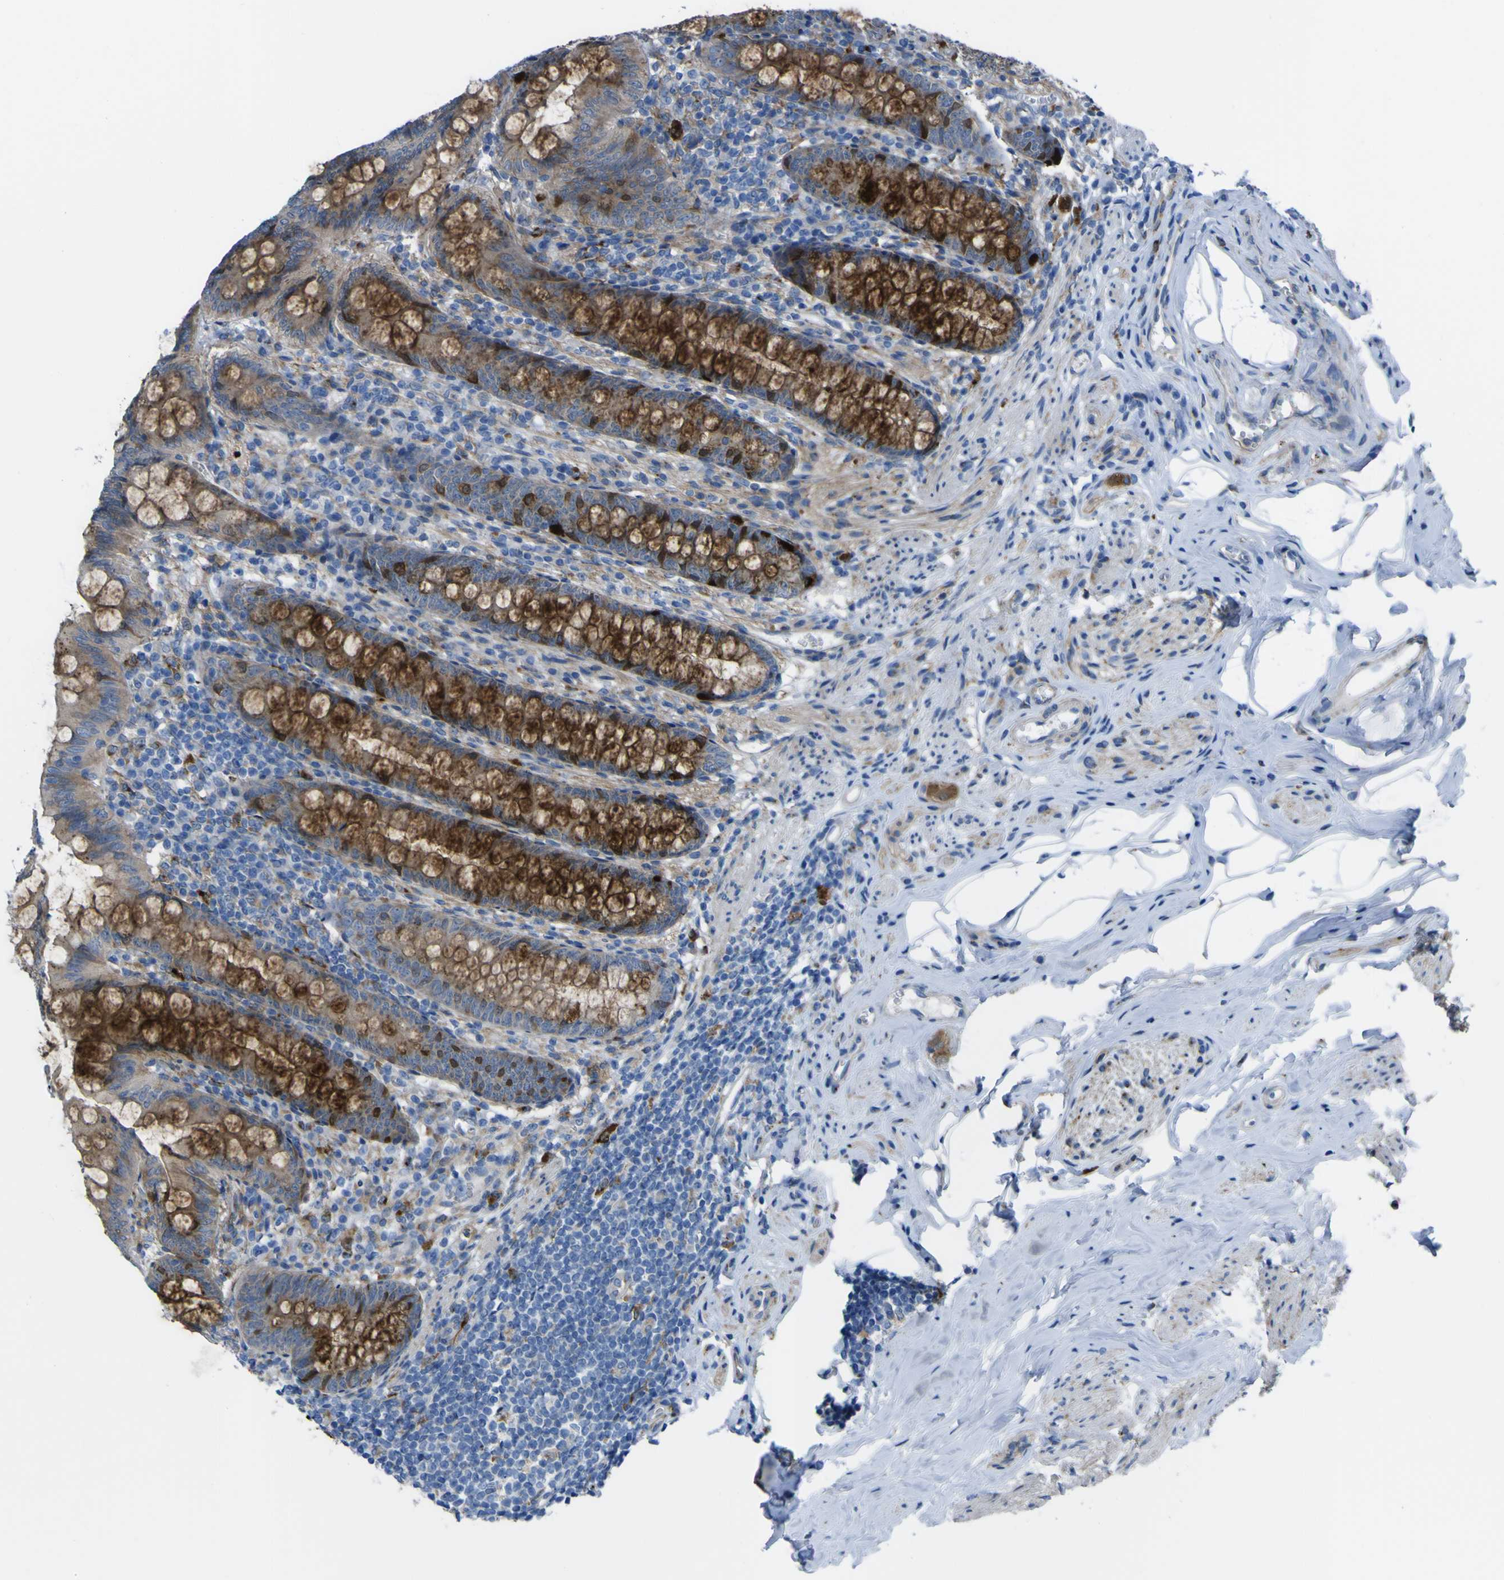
{"staining": {"intensity": "strong", "quantity": "25%-75%", "location": "cytoplasmic/membranous,nuclear"}, "tissue": "appendix", "cell_type": "Glandular cells", "image_type": "normal", "snomed": [{"axis": "morphology", "description": "Normal tissue, NOS"}, {"axis": "topography", "description": "Appendix"}], "caption": "Immunohistochemical staining of normal appendix reveals high levels of strong cytoplasmic/membranous,nuclear expression in about 25%-75% of glandular cells. (DAB IHC with brightfield microscopy, high magnification).", "gene": "CST3", "patient": {"sex": "female", "age": 77}}